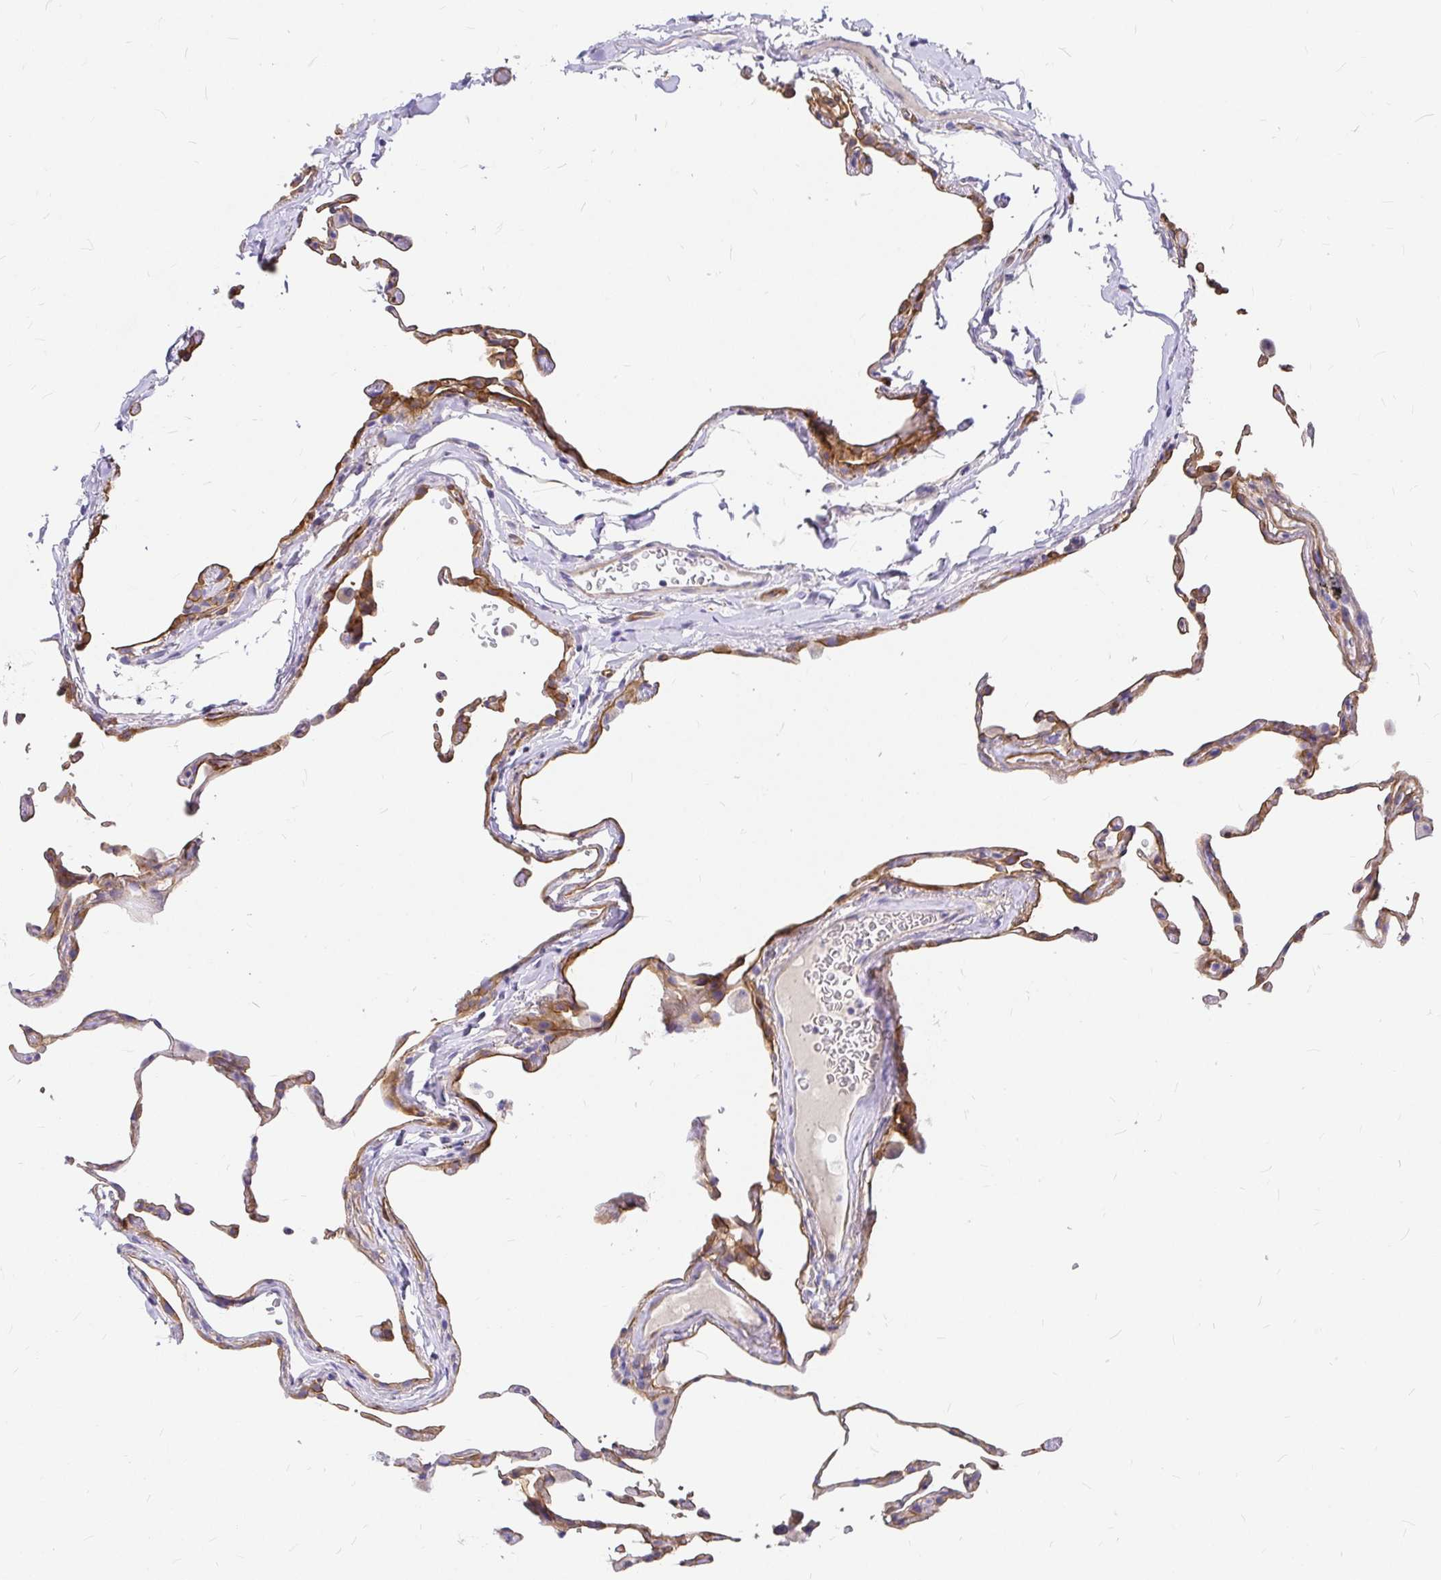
{"staining": {"intensity": "moderate", "quantity": "25%-75%", "location": "cytoplasmic/membranous"}, "tissue": "lung", "cell_type": "Alveolar cells", "image_type": "normal", "snomed": [{"axis": "morphology", "description": "Normal tissue, NOS"}, {"axis": "topography", "description": "Lung"}], "caption": "The image demonstrates a brown stain indicating the presence of a protein in the cytoplasmic/membranous of alveolar cells in lung.", "gene": "MYO1B", "patient": {"sex": "female", "age": 57}}